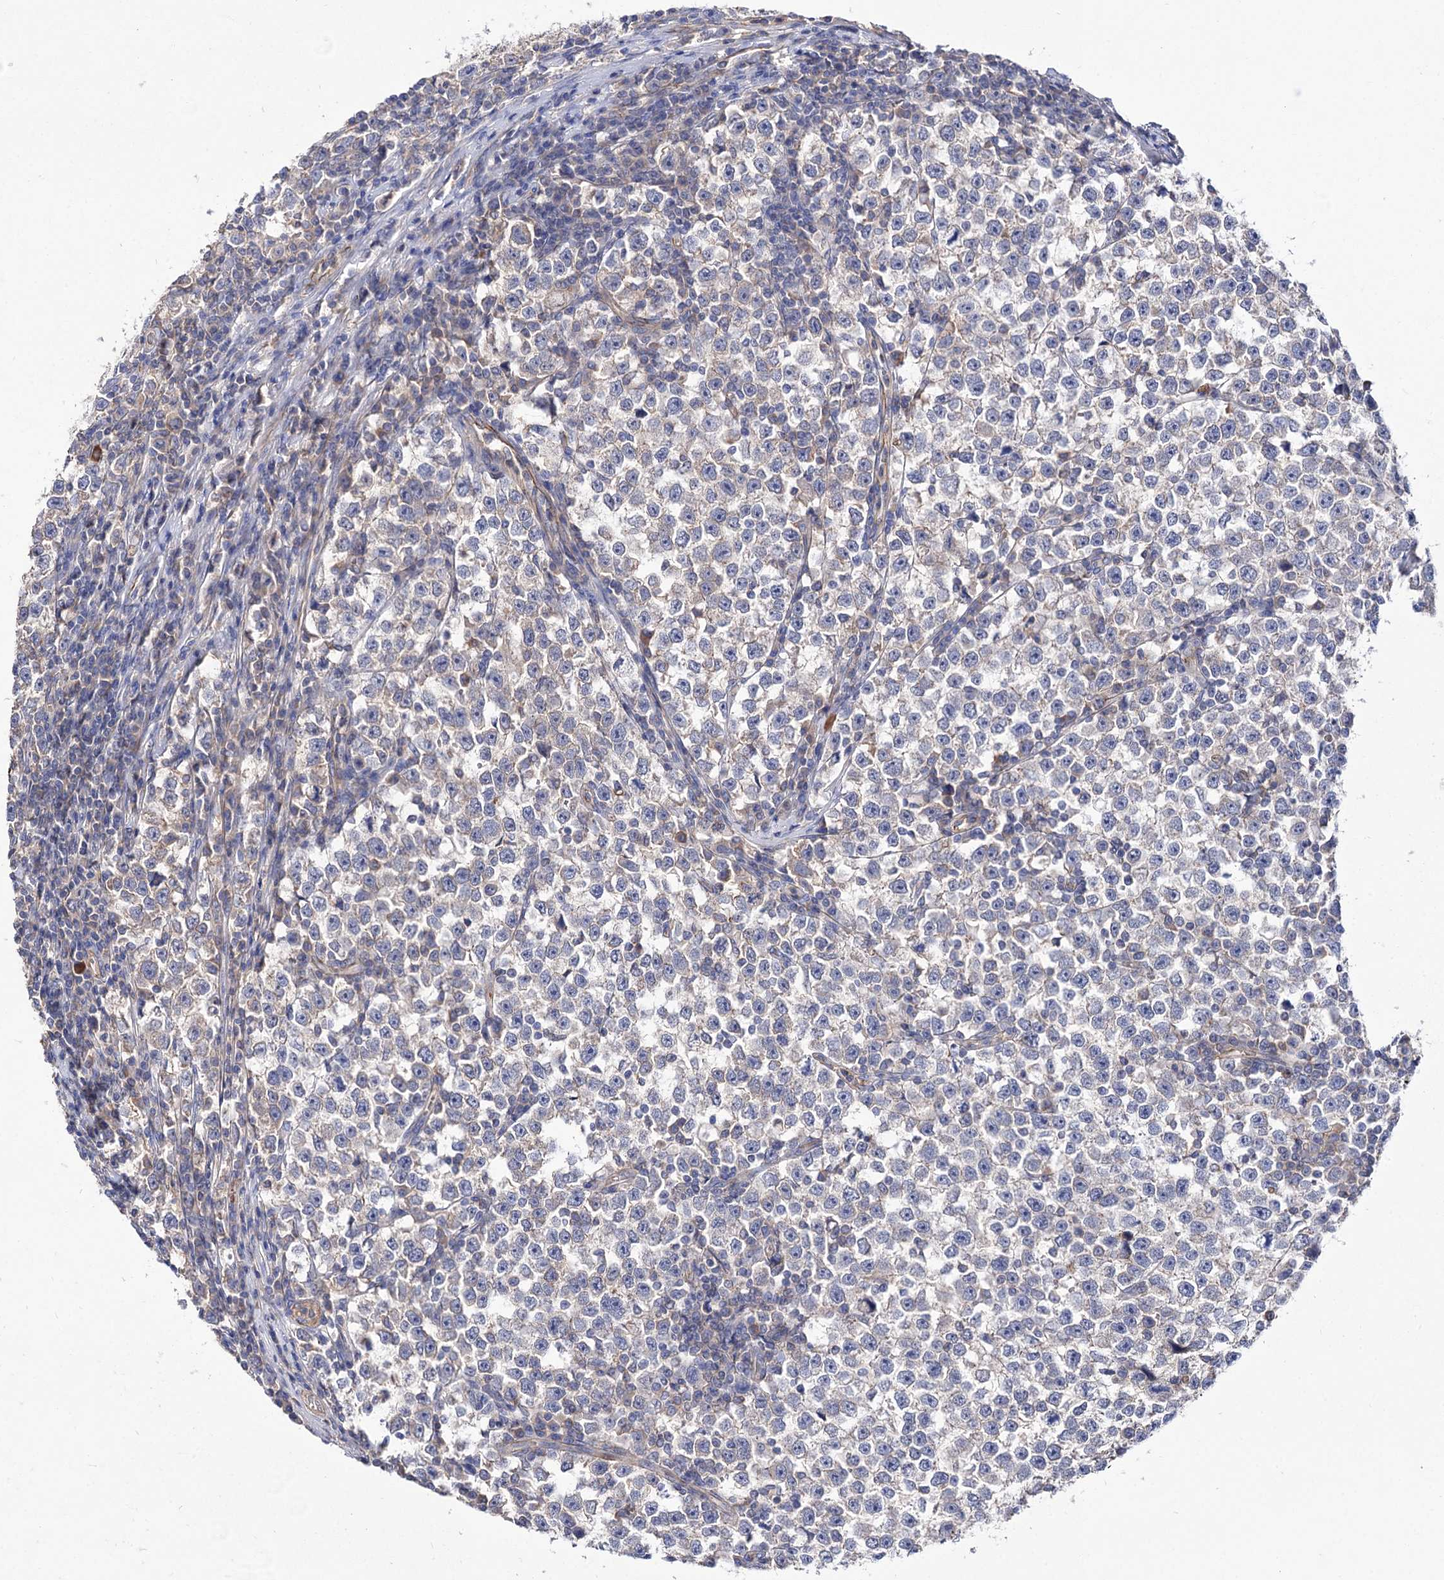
{"staining": {"intensity": "negative", "quantity": "none", "location": "none"}, "tissue": "testis cancer", "cell_type": "Tumor cells", "image_type": "cancer", "snomed": [{"axis": "morphology", "description": "Normal tissue, NOS"}, {"axis": "morphology", "description": "Seminoma, NOS"}, {"axis": "topography", "description": "Testis"}], "caption": "The immunohistochemistry (IHC) histopathology image has no significant positivity in tumor cells of testis seminoma tissue.", "gene": "NUDCD2", "patient": {"sex": "male", "age": 43}}